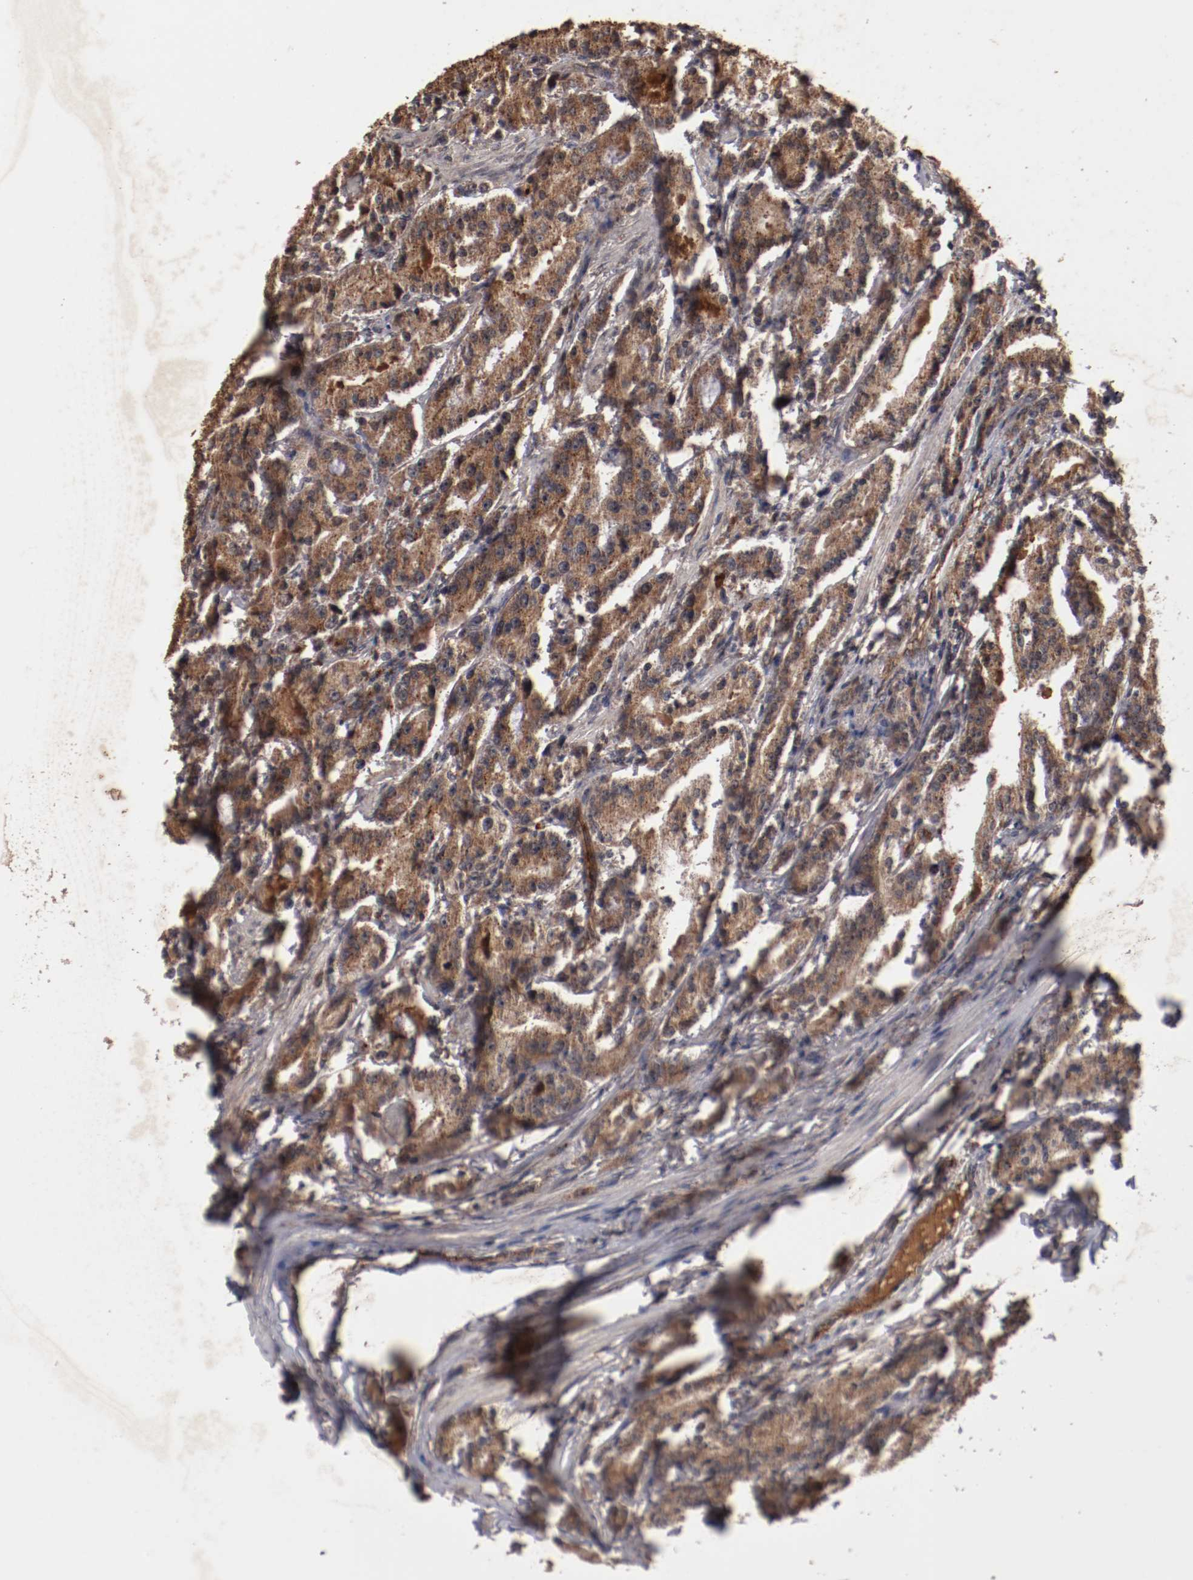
{"staining": {"intensity": "strong", "quantity": ">75%", "location": "cytoplasmic/membranous"}, "tissue": "prostate cancer", "cell_type": "Tumor cells", "image_type": "cancer", "snomed": [{"axis": "morphology", "description": "Adenocarcinoma, Medium grade"}, {"axis": "topography", "description": "Prostate"}], "caption": "Immunohistochemistry (IHC) of human prostate medium-grade adenocarcinoma demonstrates high levels of strong cytoplasmic/membranous positivity in about >75% of tumor cells.", "gene": "TENM1", "patient": {"sex": "male", "age": 72}}